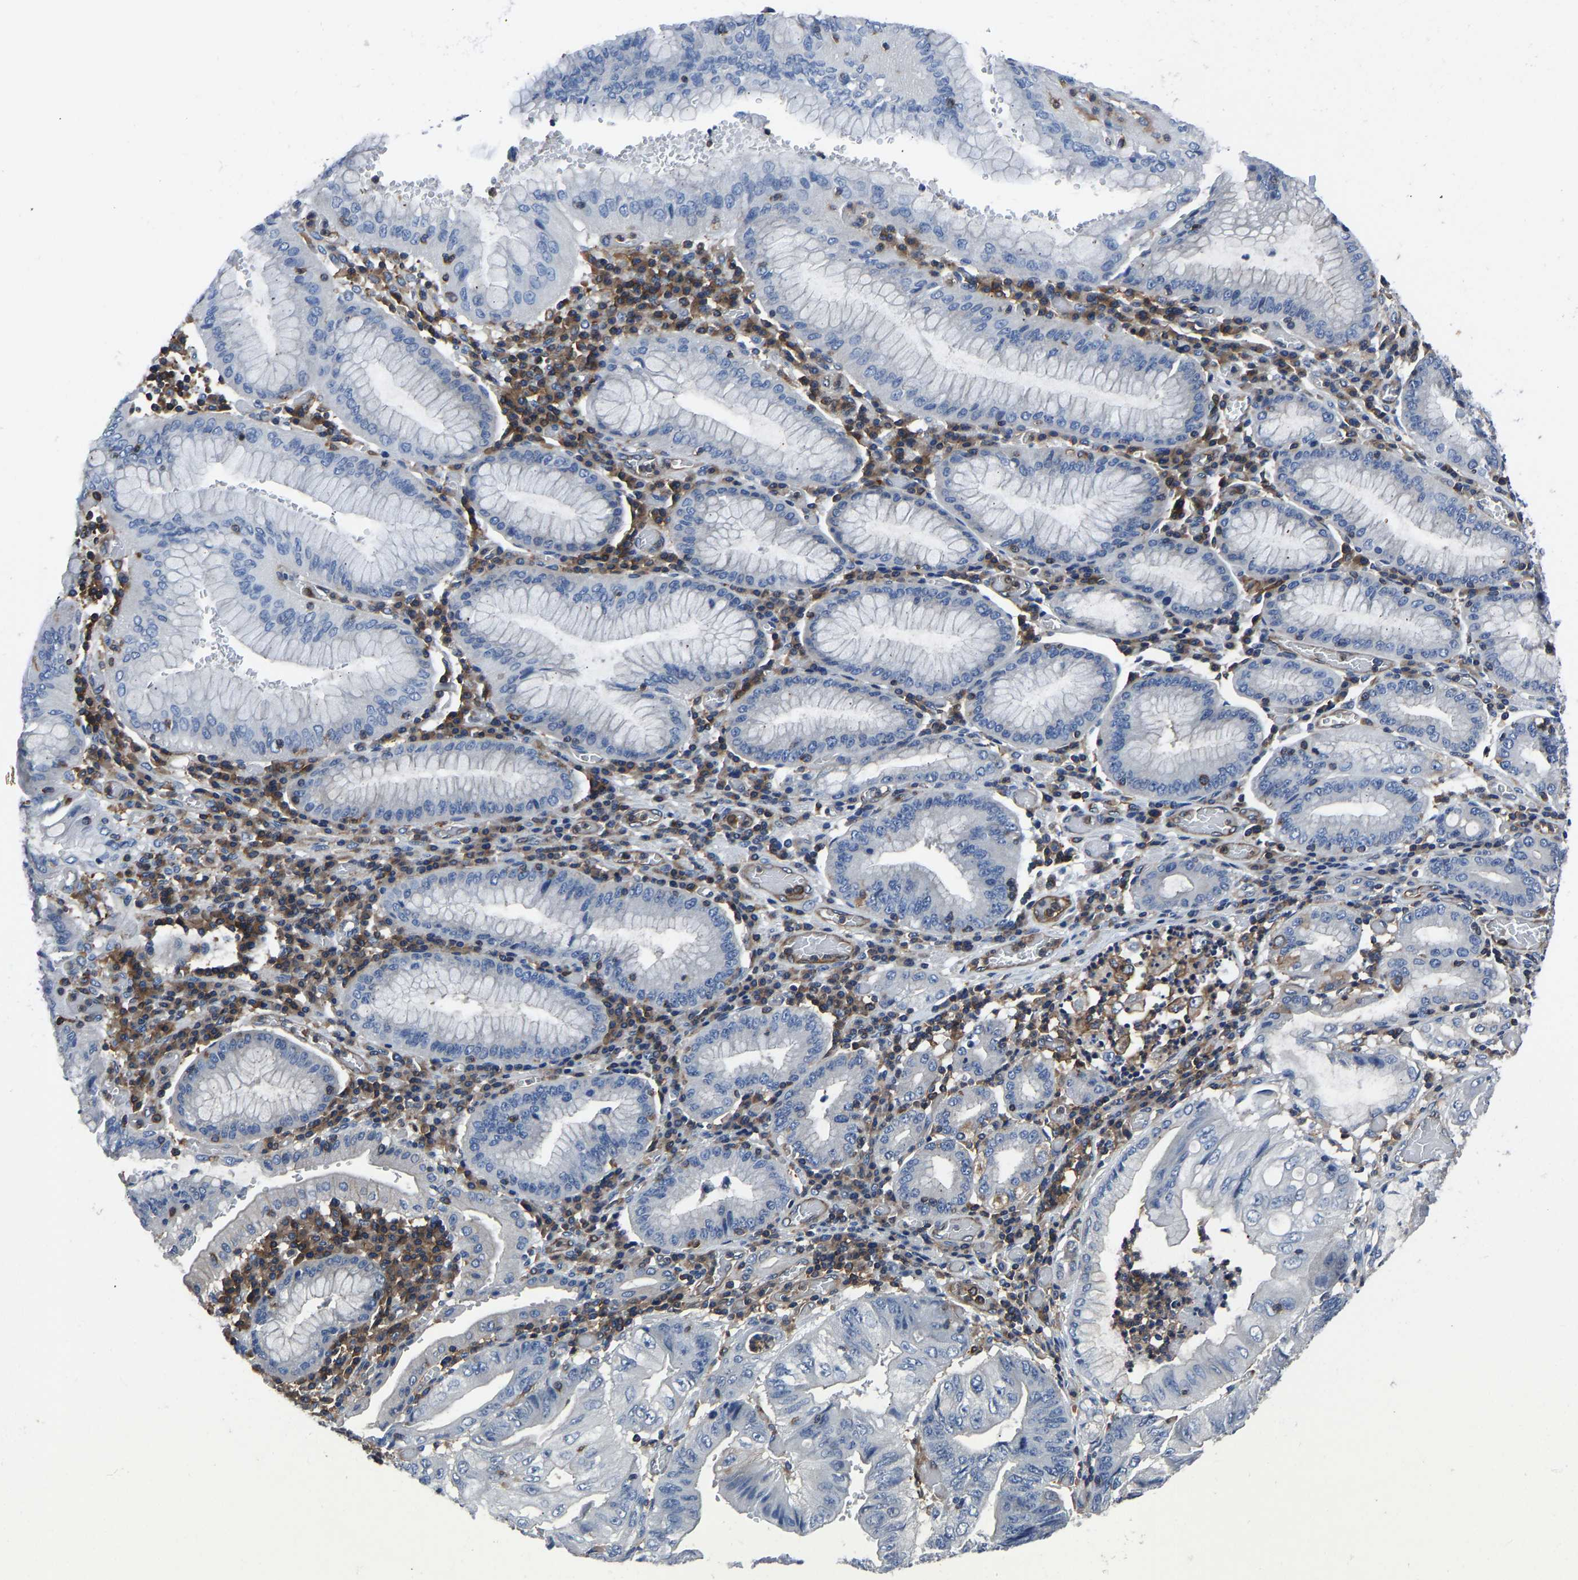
{"staining": {"intensity": "negative", "quantity": "none", "location": "none"}, "tissue": "stomach cancer", "cell_type": "Tumor cells", "image_type": "cancer", "snomed": [{"axis": "morphology", "description": "Adenocarcinoma, NOS"}, {"axis": "topography", "description": "Stomach"}], "caption": "This is an IHC image of adenocarcinoma (stomach). There is no expression in tumor cells.", "gene": "PRKAR1A", "patient": {"sex": "female", "age": 73}}